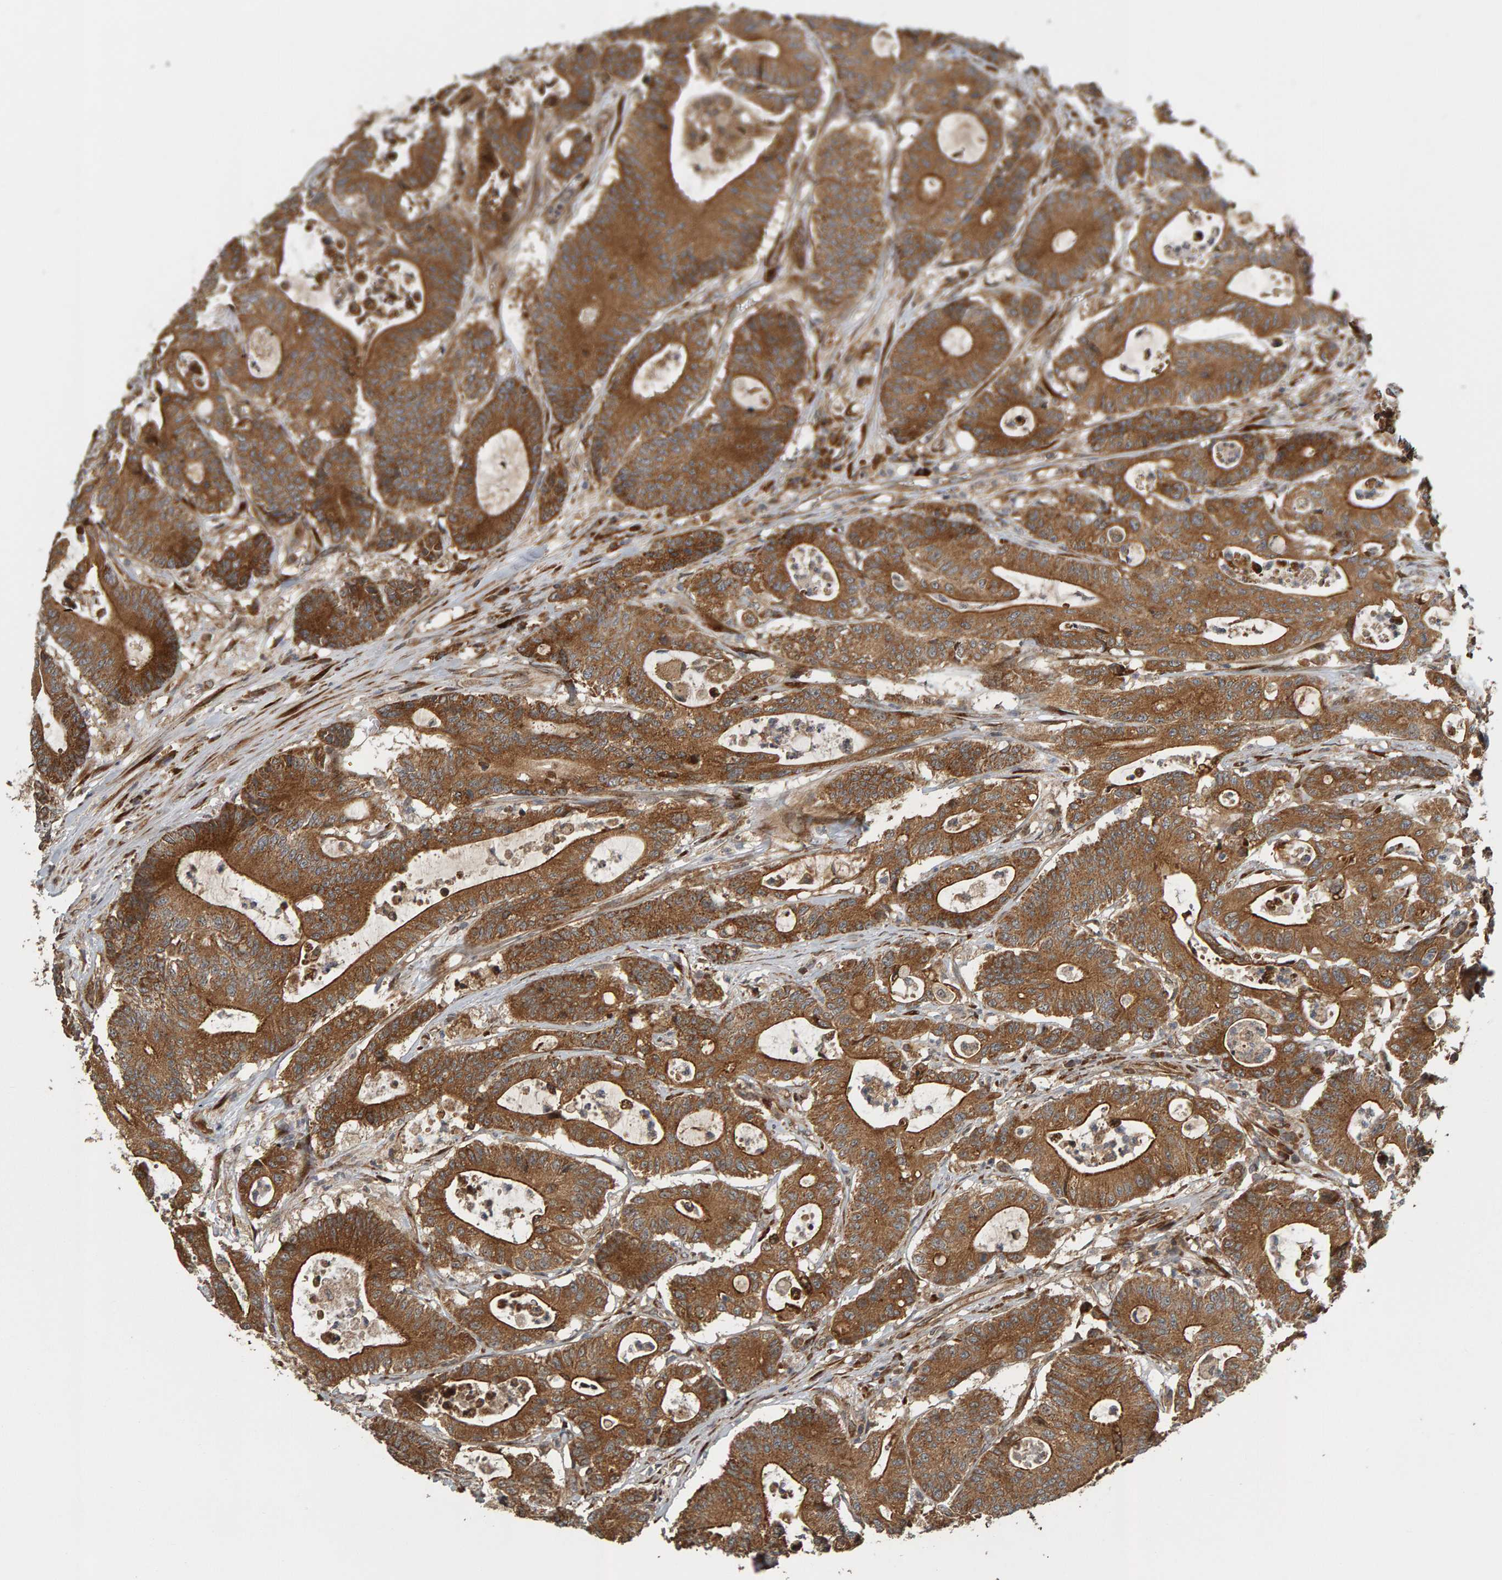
{"staining": {"intensity": "moderate", "quantity": ">75%", "location": "cytoplasmic/membranous"}, "tissue": "colorectal cancer", "cell_type": "Tumor cells", "image_type": "cancer", "snomed": [{"axis": "morphology", "description": "Adenocarcinoma, NOS"}, {"axis": "topography", "description": "Colon"}], "caption": "Brown immunohistochemical staining in human colorectal adenocarcinoma demonstrates moderate cytoplasmic/membranous staining in about >75% of tumor cells. Using DAB (brown) and hematoxylin (blue) stains, captured at high magnification using brightfield microscopy.", "gene": "ZFAND1", "patient": {"sex": "female", "age": 84}}